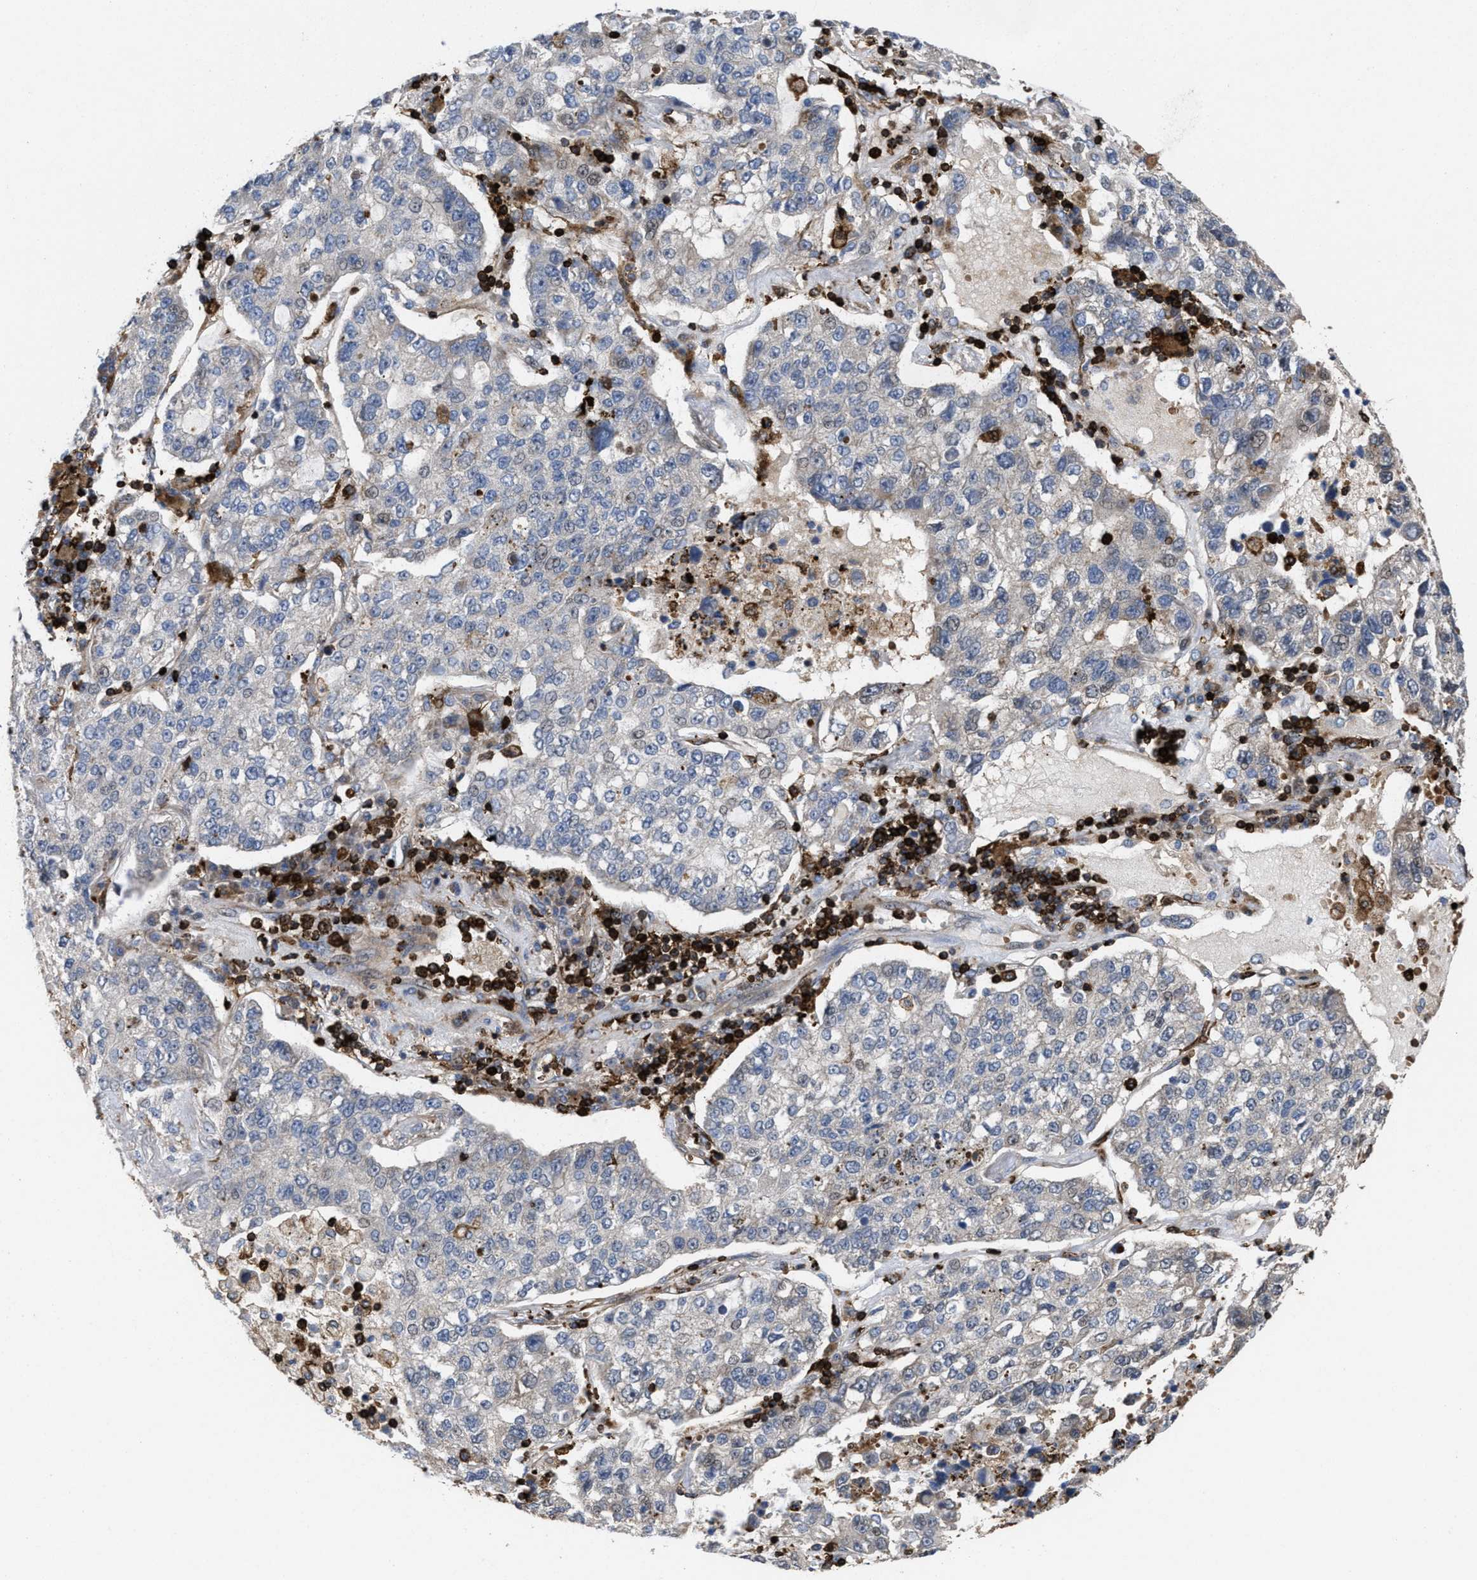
{"staining": {"intensity": "negative", "quantity": "none", "location": "none"}, "tissue": "lung cancer", "cell_type": "Tumor cells", "image_type": "cancer", "snomed": [{"axis": "morphology", "description": "Adenocarcinoma, NOS"}, {"axis": "topography", "description": "Lung"}], "caption": "Lung adenocarcinoma was stained to show a protein in brown. There is no significant positivity in tumor cells.", "gene": "PTPRE", "patient": {"sex": "male", "age": 49}}